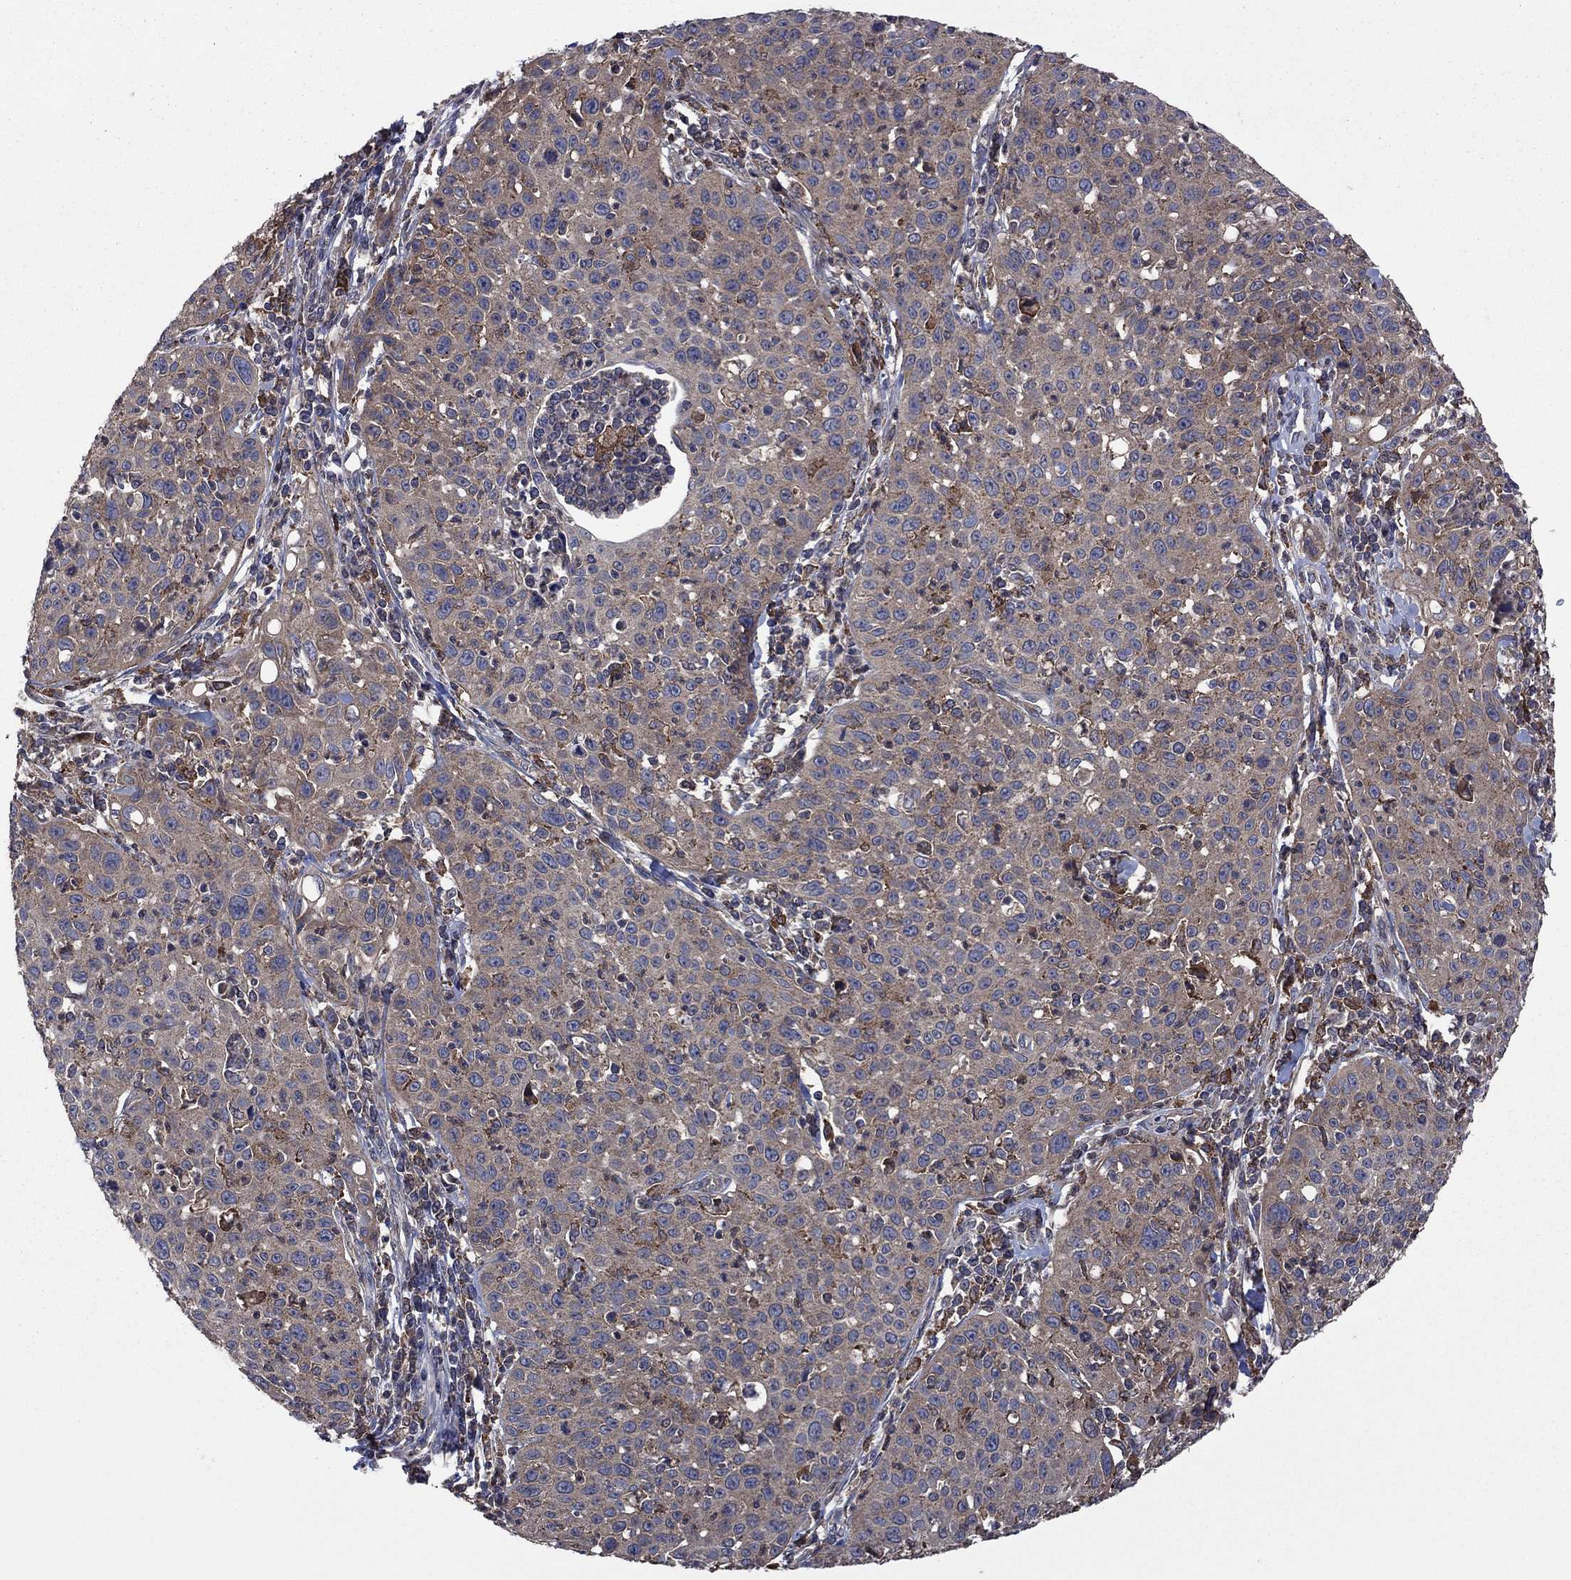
{"staining": {"intensity": "moderate", "quantity": "<25%", "location": "cytoplasmic/membranous"}, "tissue": "cervical cancer", "cell_type": "Tumor cells", "image_type": "cancer", "snomed": [{"axis": "morphology", "description": "Squamous cell carcinoma, NOS"}, {"axis": "topography", "description": "Cervix"}], "caption": "Brown immunohistochemical staining in cervical cancer displays moderate cytoplasmic/membranous staining in approximately <25% of tumor cells. (DAB IHC, brown staining for protein, blue staining for nuclei).", "gene": "MEA1", "patient": {"sex": "female", "age": 26}}